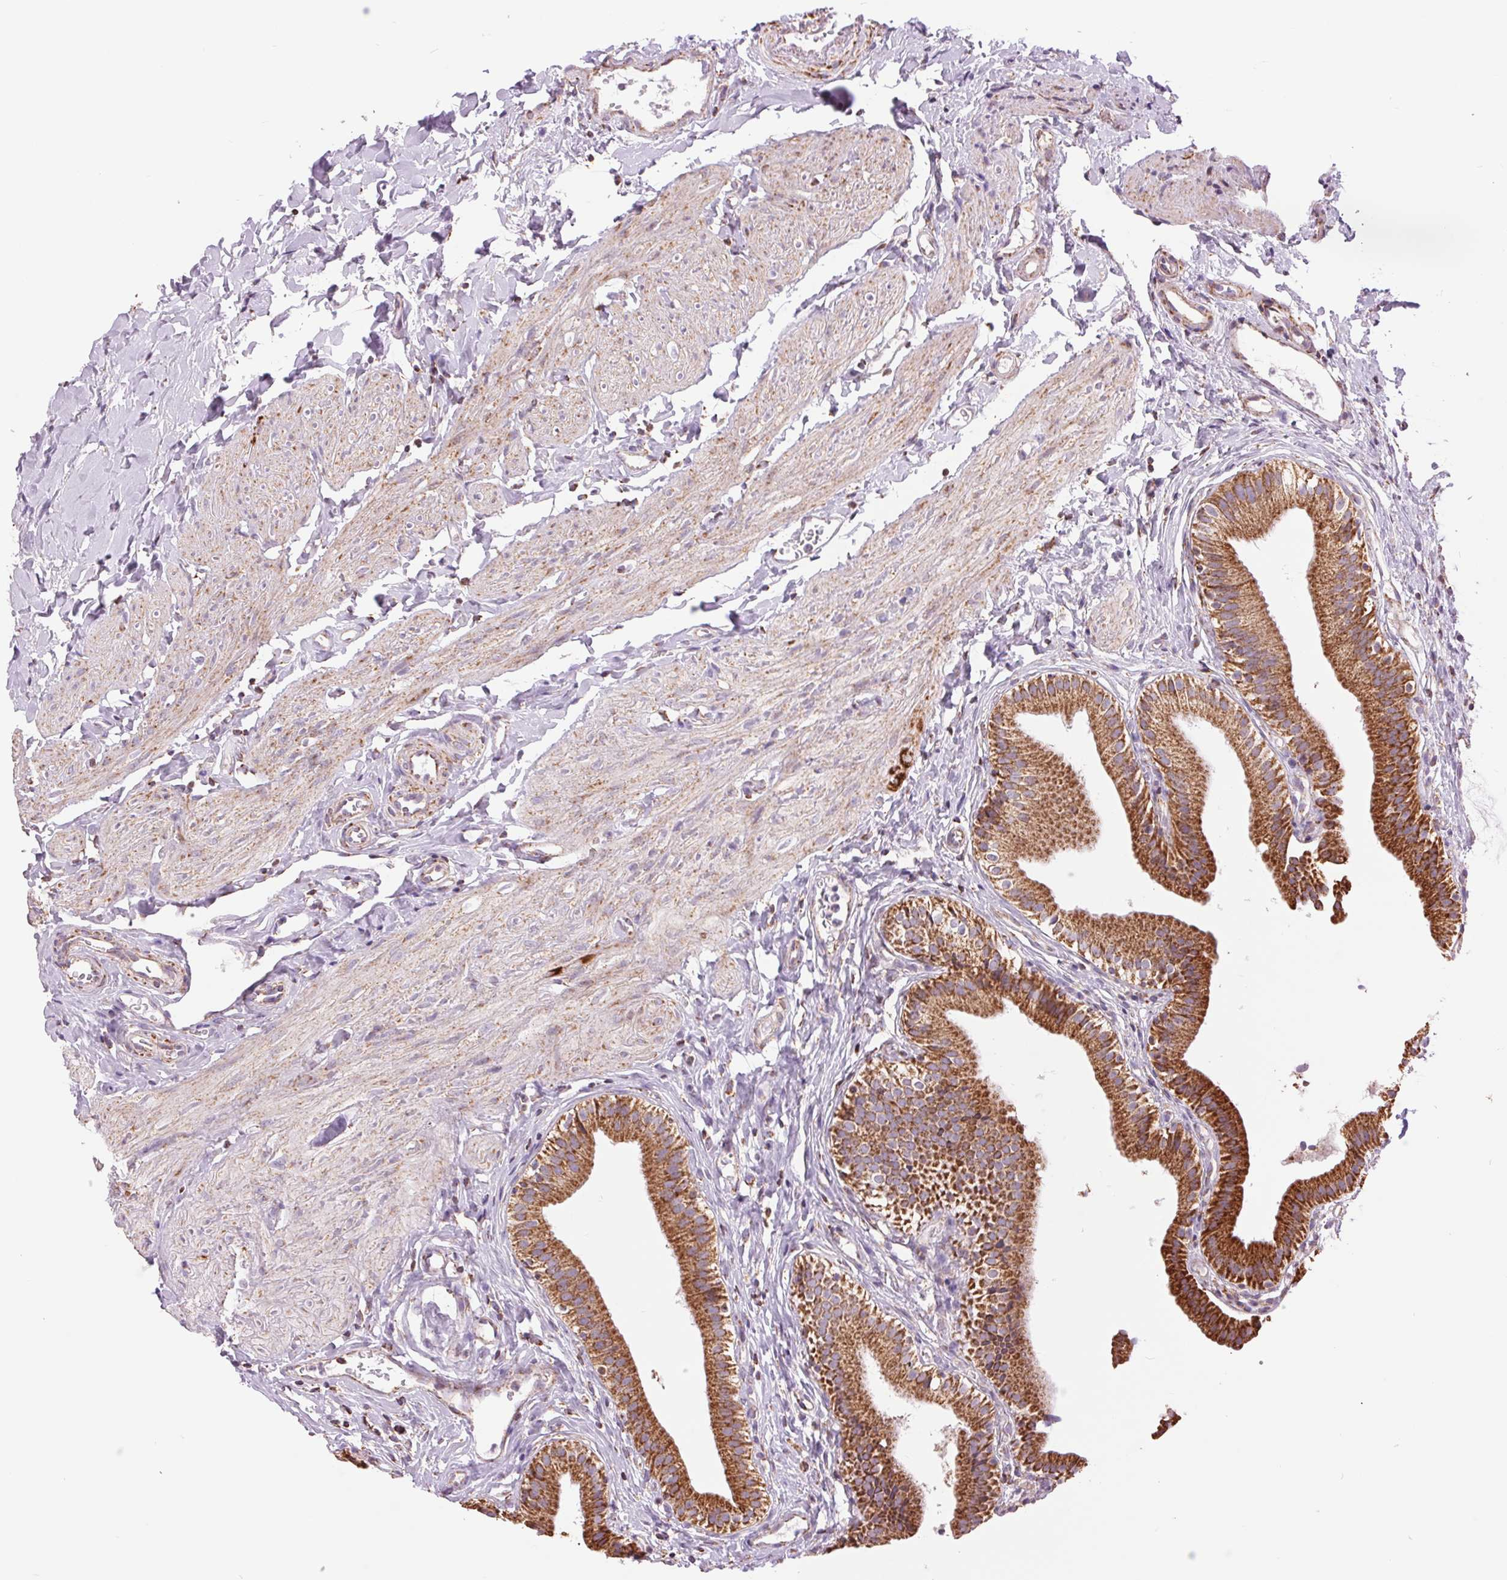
{"staining": {"intensity": "strong", "quantity": ">75%", "location": "cytoplasmic/membranous"}, "tissue": "gallbladder", "cell_type": "Glandular cells", "image_type": "normal", "snomed": [{"axis": "morphology", "description": "Normal tissue, NOS"}, {"axis": "topography", "description": "Gallbladder"}], "caption": "Brown immunohistochemical staining in benign gallbladder demonstrates strong cytoplasmic/membranous staining in about >75% of glandular cells.", "gene": "ATP5PB", "patient": {"sex": "female", "age": 47}}